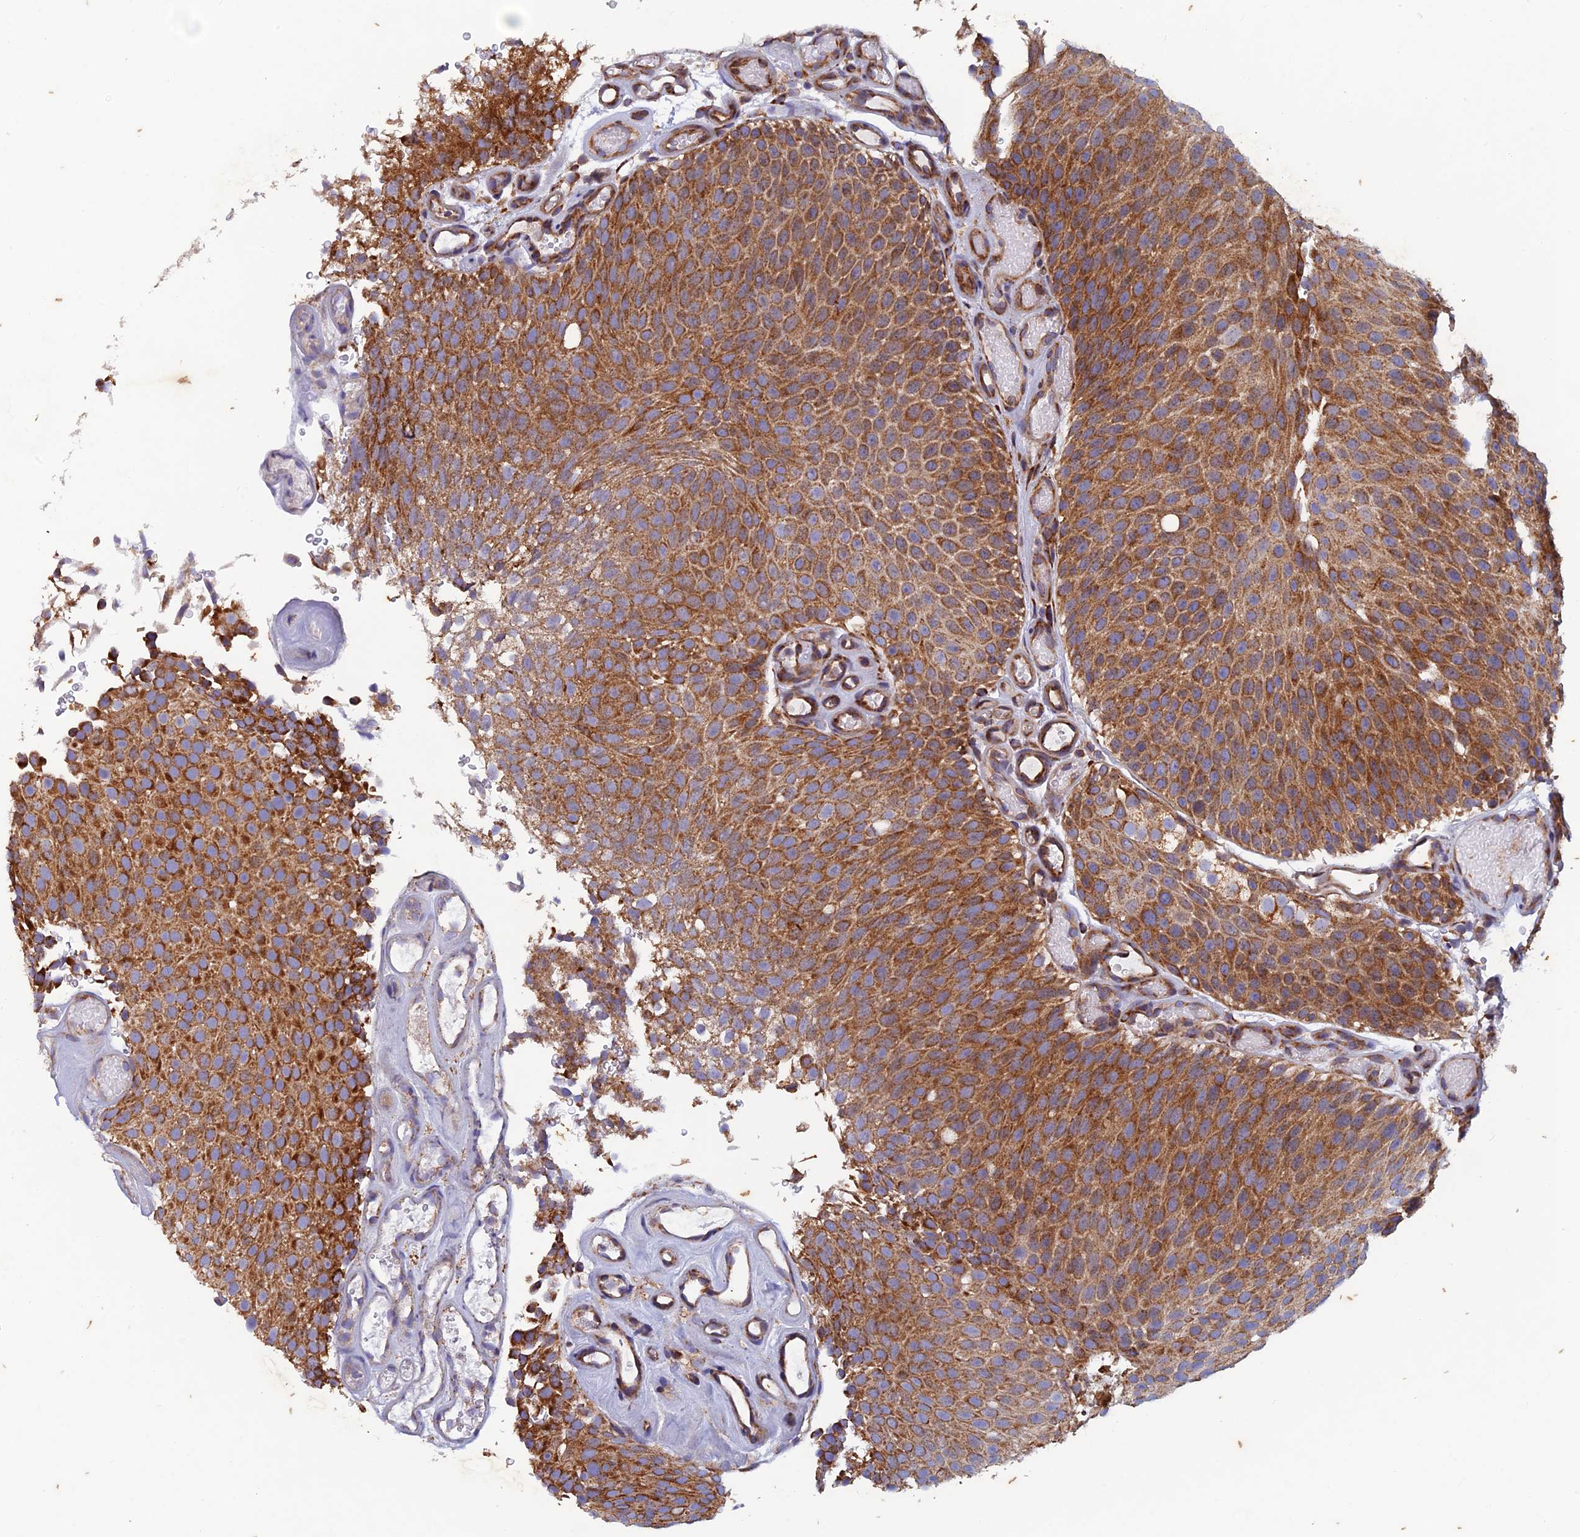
{"staining": {"intensity": "moderate", "quantity": ">75%", "location": "cytoplasmic/membranous"}, "tissue": "urothelial cancer", "cell_type": "Tumor cells", "image_type": "cancer", "snomed": [{"axis": "morphology", "description": "Urothelial carcinoma, Low grade"}, {"axis": "topography", "description": "Urinary bladder"}], "caption": "Urothelial carcinoma (low-grade) tissue displays moderate cytoplasmic/membranous staining in about >75% of tumor cells", "gene": "AP4S1", "patient": {"sex": "male", "age": 78}}